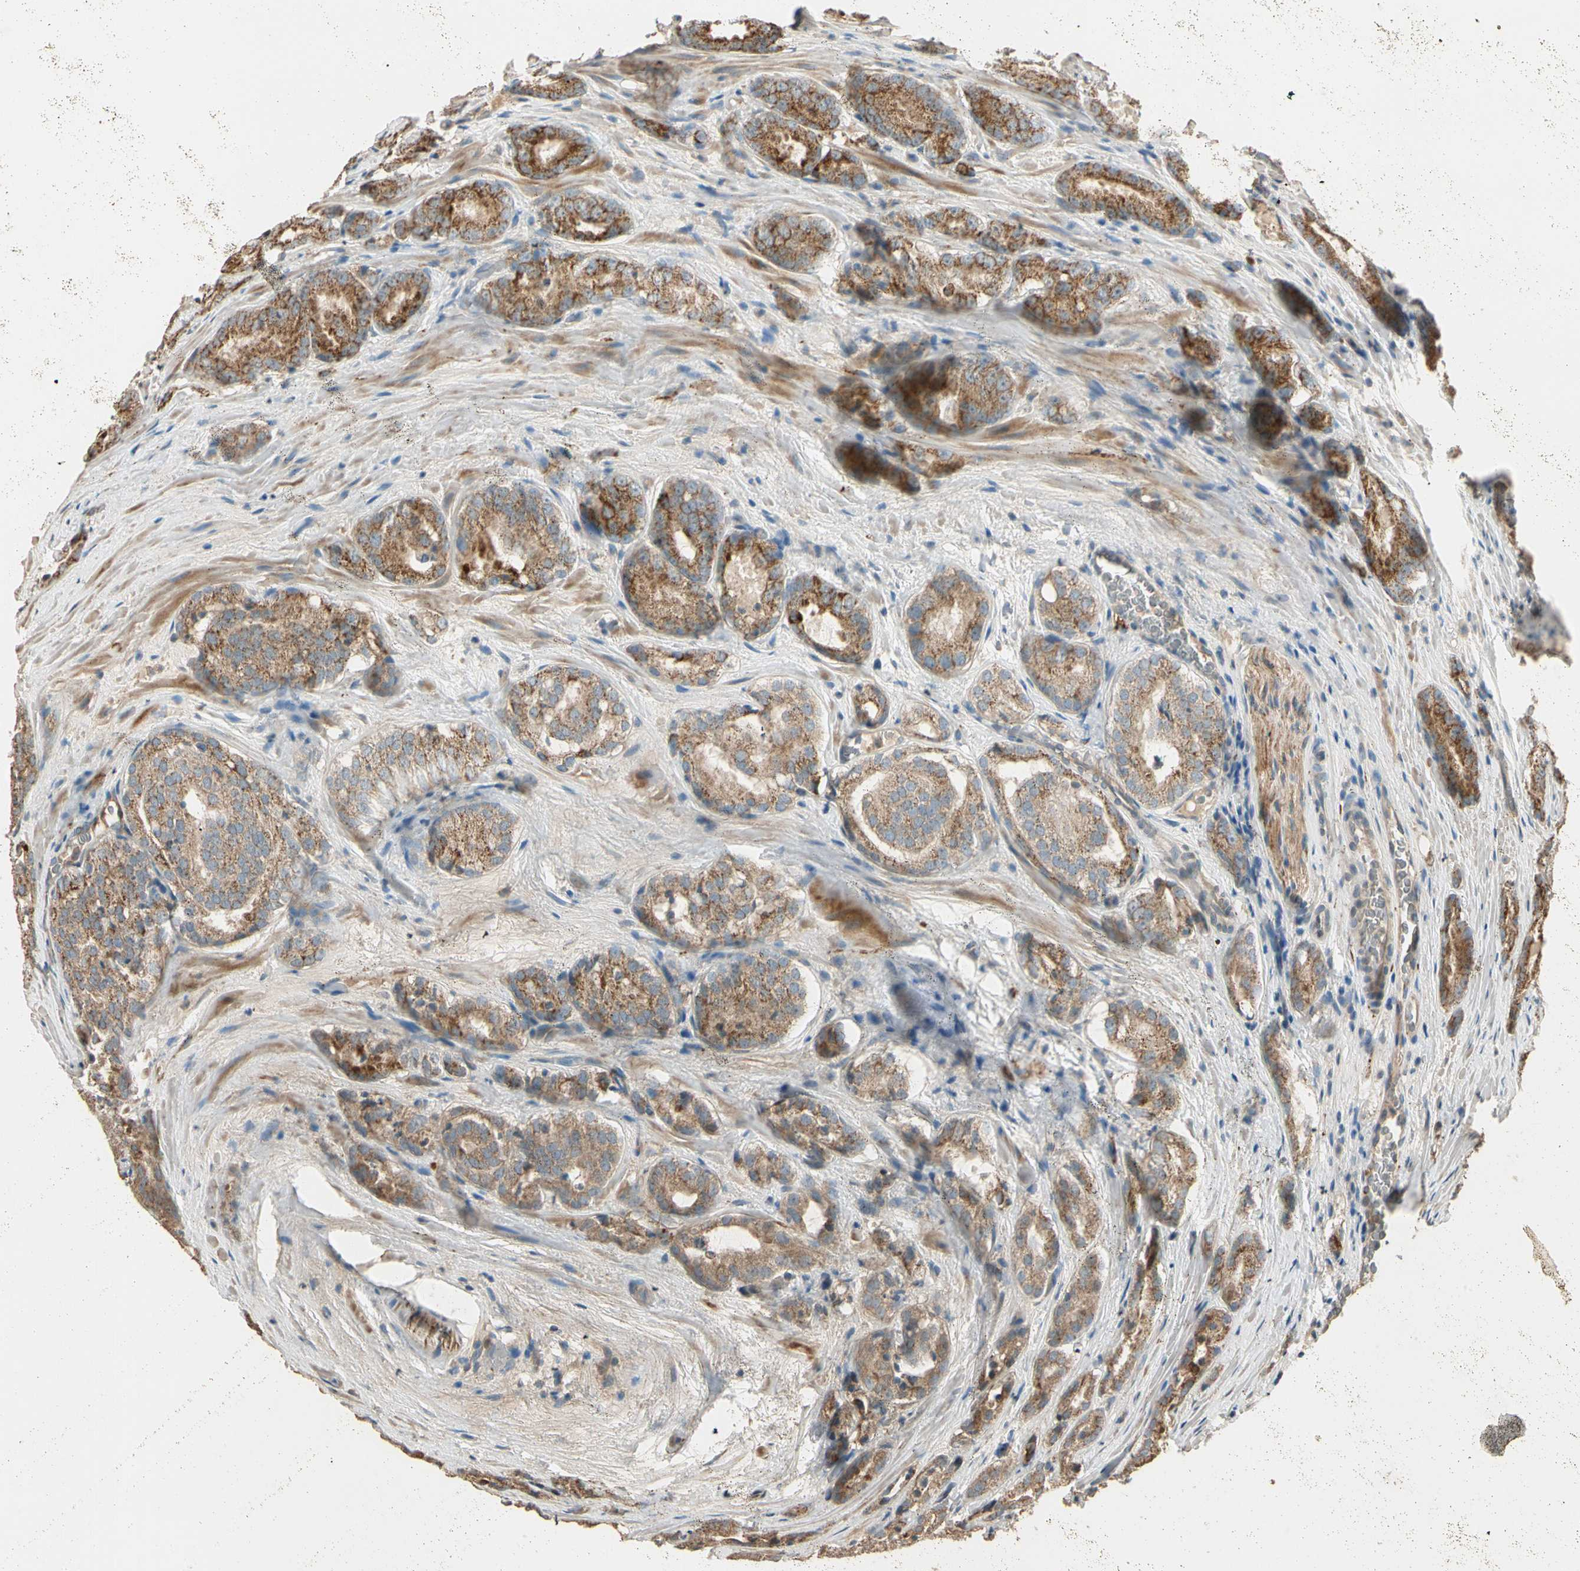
{"staining": {"intensity": "moderate", "quantity": ">75%", "location": "cytoplasmic/membranous"}, "tissue": "prostate cancer", "cell_type": "Tumor cells", "image_type": "cancer", "snomed": [{"axis": "morphology", "description": "Adenocarcinoma, High grade"}, {"axis": "topography", "description": "Prostate"}], "caption": "Immunohistochemistry (DAB) staining of prostate cancer displays moderate cytoplasmic/membranous protein staining in approximately >75% of tumor cells. (DAB = brown stain, brightfield microscopy at high magnification).", "gene": "TNFRSF21", "patient": {"sex": "male", "age": 64}}